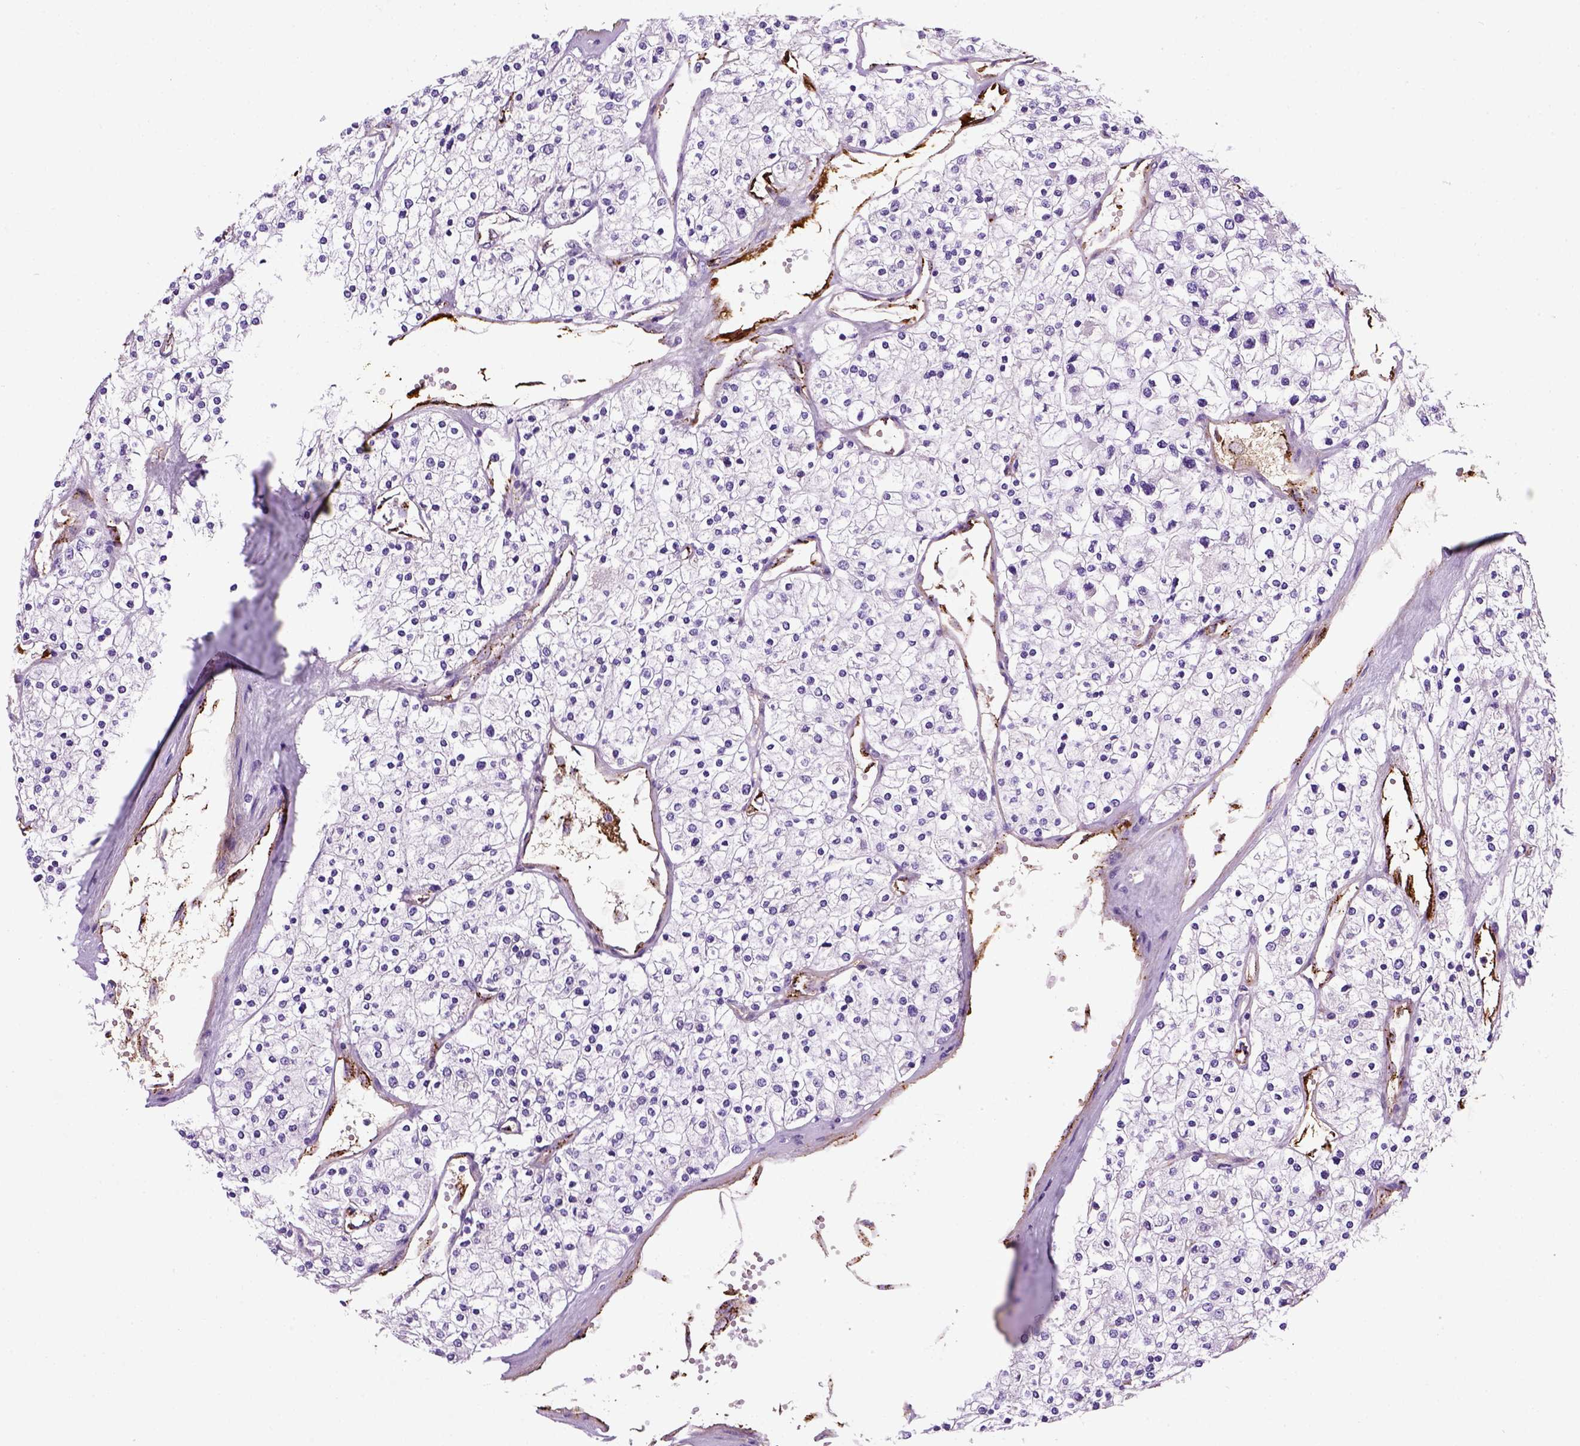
{"staining": {"intensity": "negative", "quantity": "none", "location": "none"}, "tissue": "renal cancer", "cell_type": "Tumor cells", "image_type": "cancer", "snomed": [{"axis": "morphology", "description": "Adenocarcinoma, NOS"}, {"axis": "topography", "description": "Kidney"}], "caption": "The photomicrograph demonstrates no staining of tumor cells in renal cancer.", "gene": "VWF", "patient": {"sex": "male", "age": 80}}